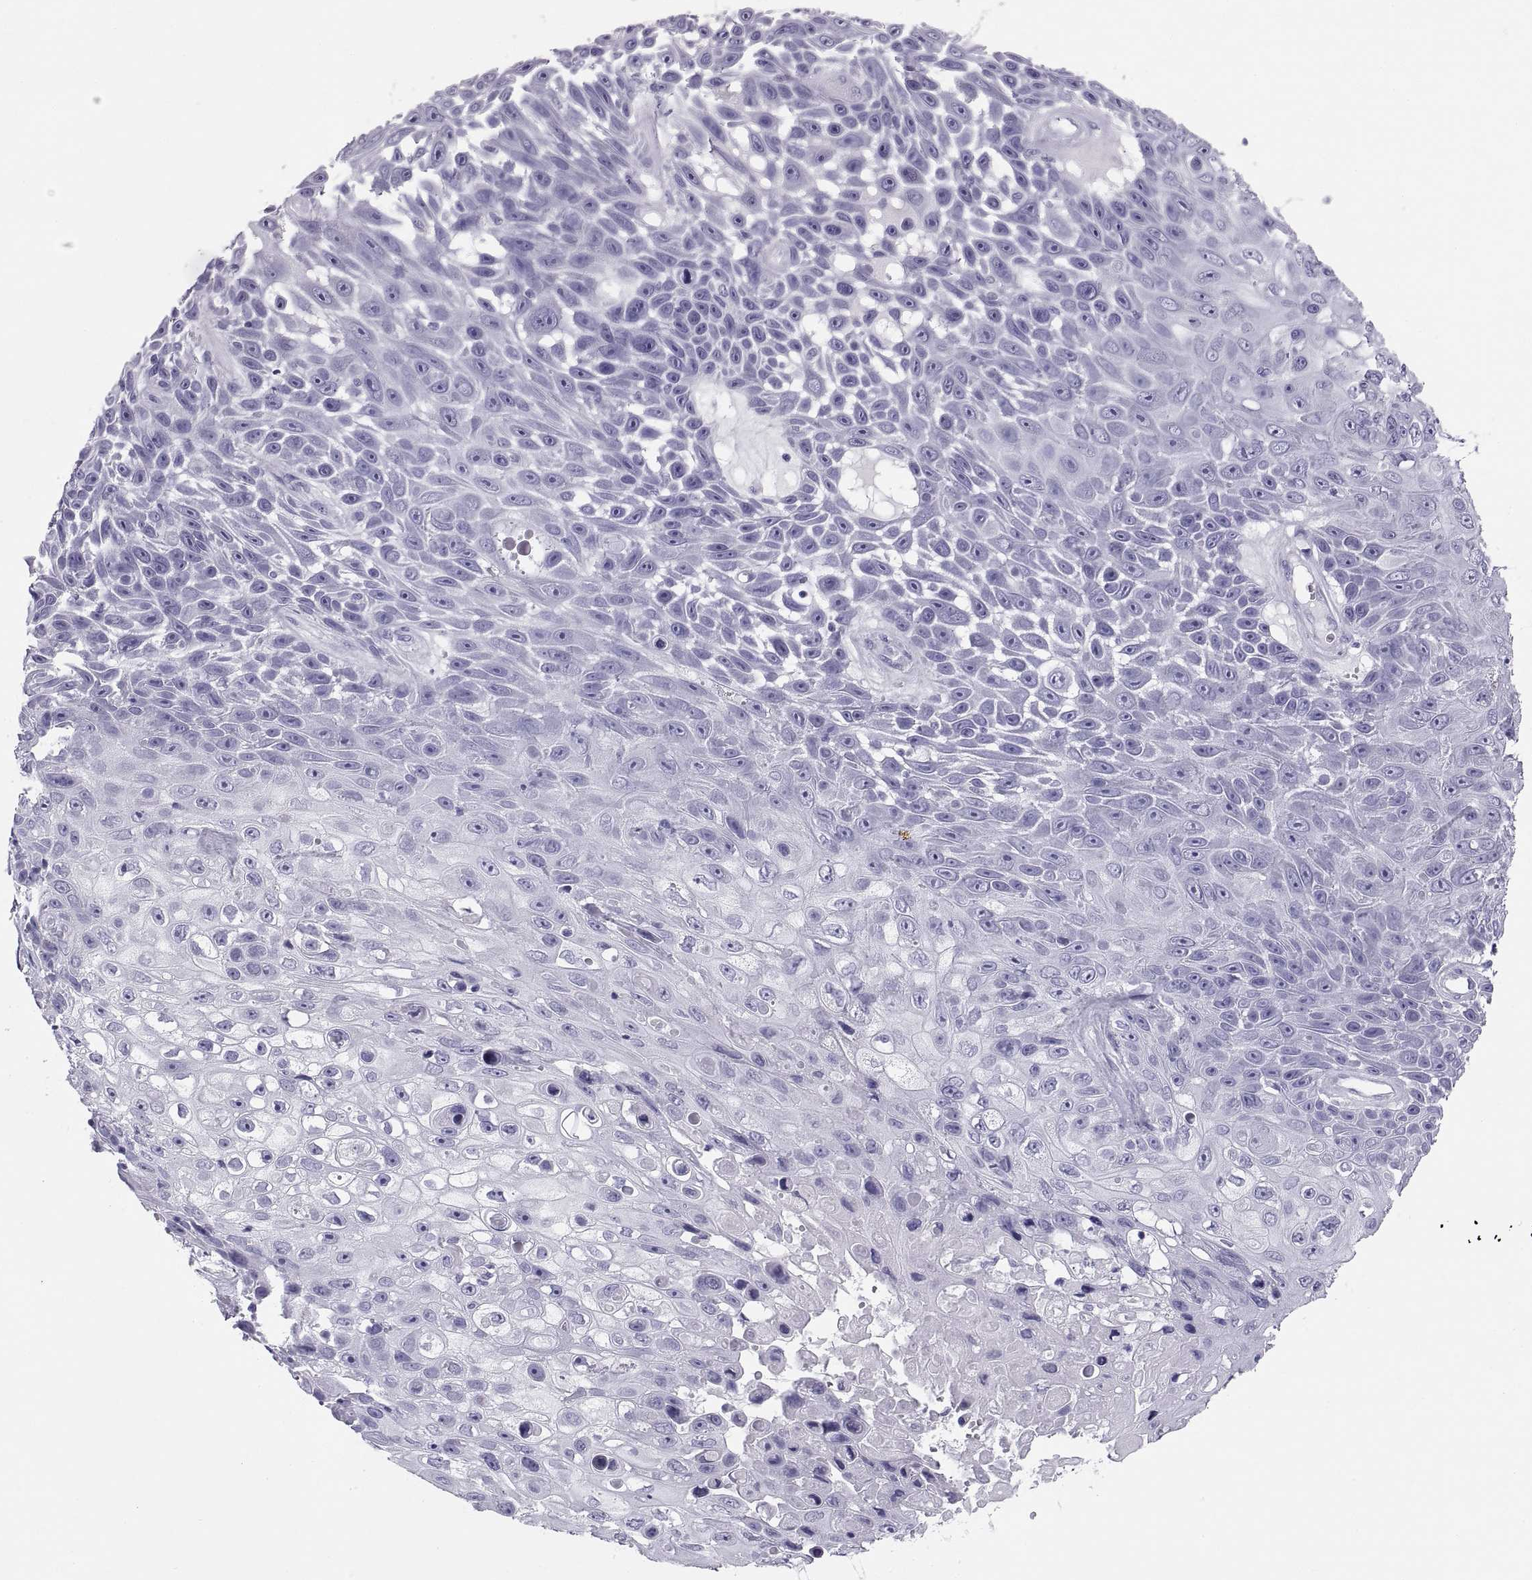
{"staining": {"intensity": "negative", "quantity": "none", "location": "none"}, "tissue": "skin cancer", "cell_type": "Tumor cells", "image_type": "cancer", "snomed": [{"axis": "morphology", "description": "Squamous cell carcinoma, NOS"}, {"axis": "topography", "description": "Skin"}], "caption": "DAB immunohistochemical staining of human squamous cell carcinoma (skin) displays no significant positivity in tumor cells.", "gene": "PAX2", "patient": {"sex": "male", "age": 82}}